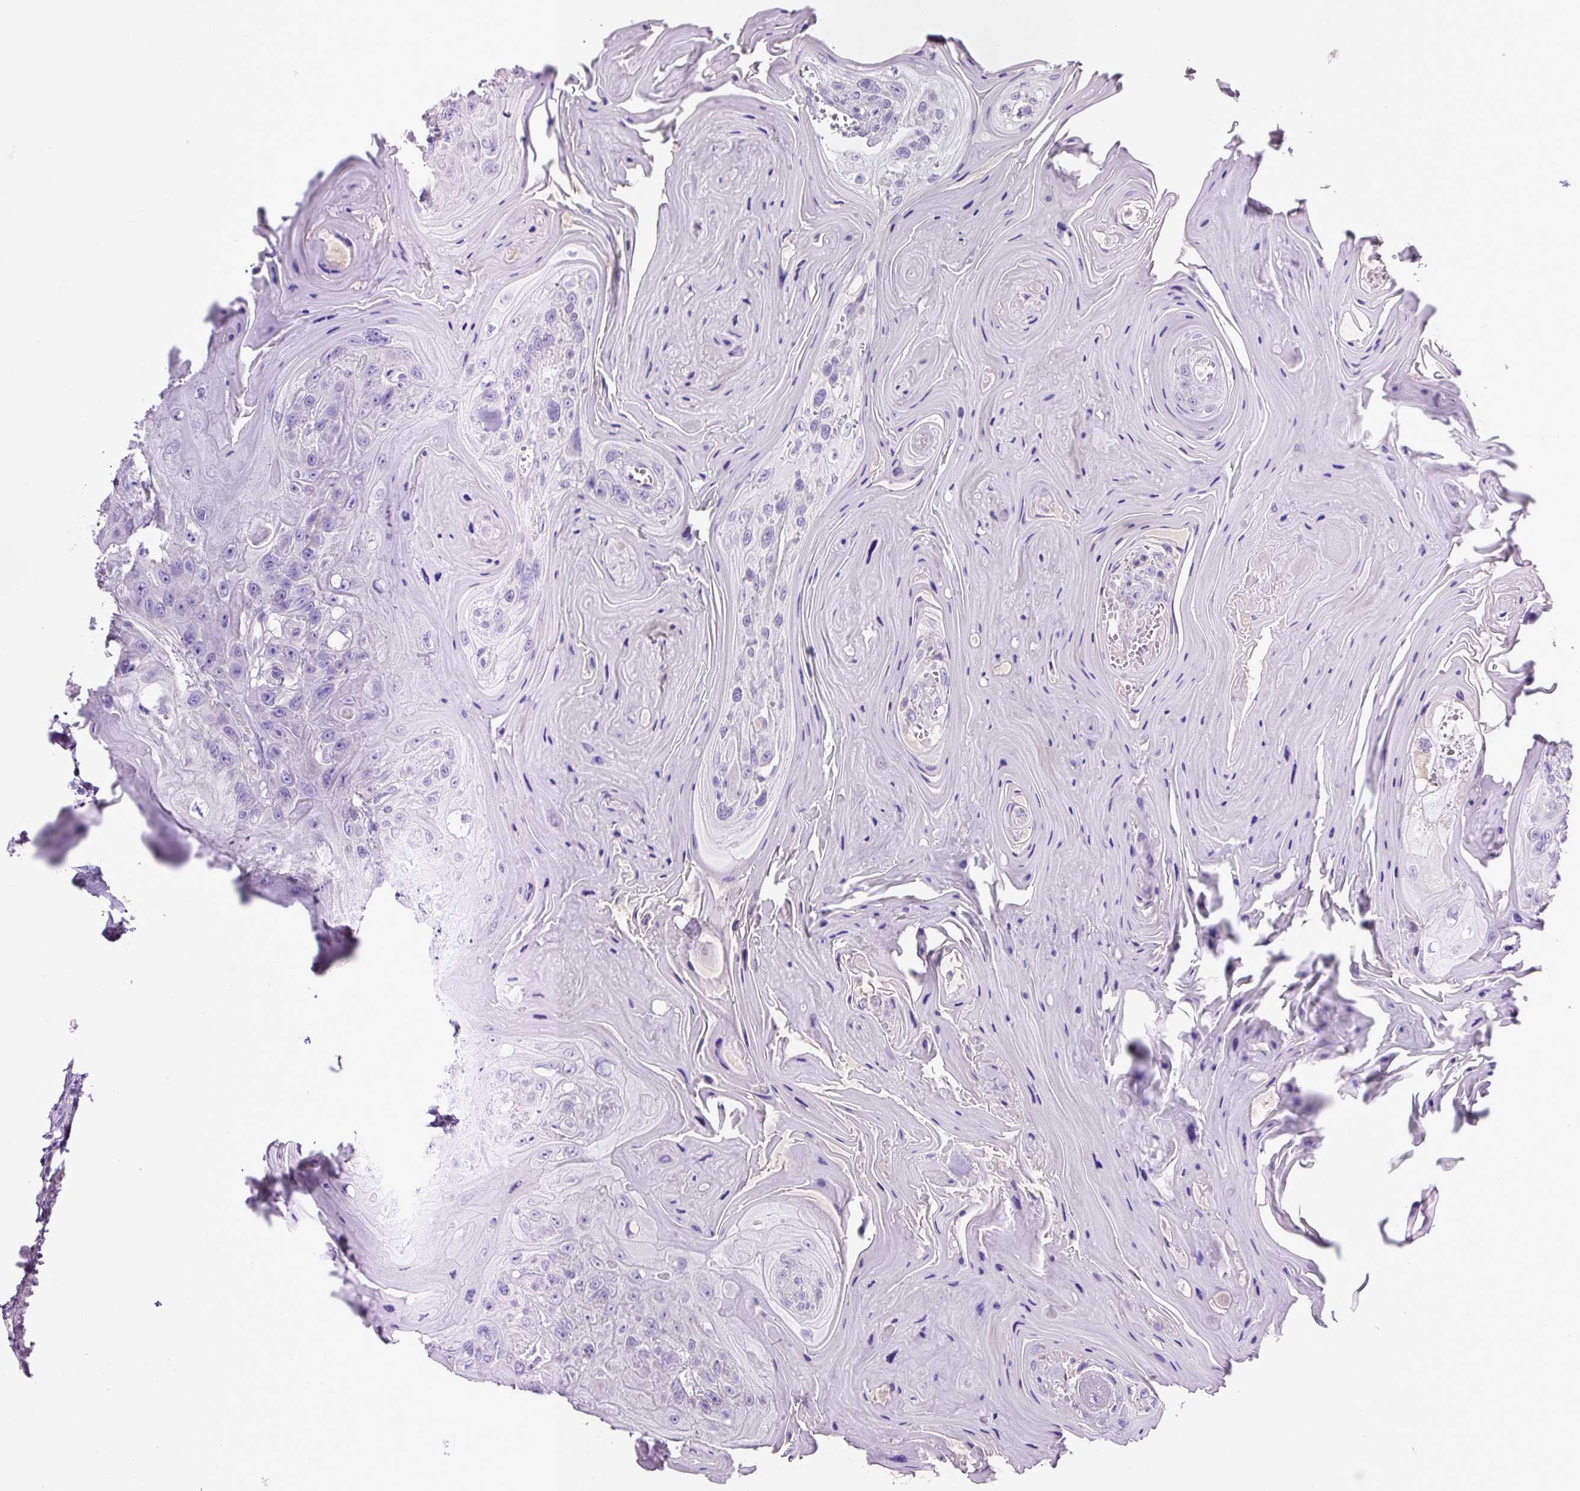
{"staining": {"intensity": "negative", "quantity": "none", "location": "none"}, "tissue": "head and neck cancer", "cell_type": "Tumor cells", "image_type": "cancer", "snomed": [{"axis": "morphology", "description": "Squamous cell carcinoma, NOS"}, {"axis": "topography", "description": "Head-Neck"}], "caption": "This is a micrograph of immunohistochemistry staining of squamous cell carcinoma (head and neck), which shows no expression in tumor cells.", "gene": "SP8", "patient": {"sex": "female", "age": 59}}